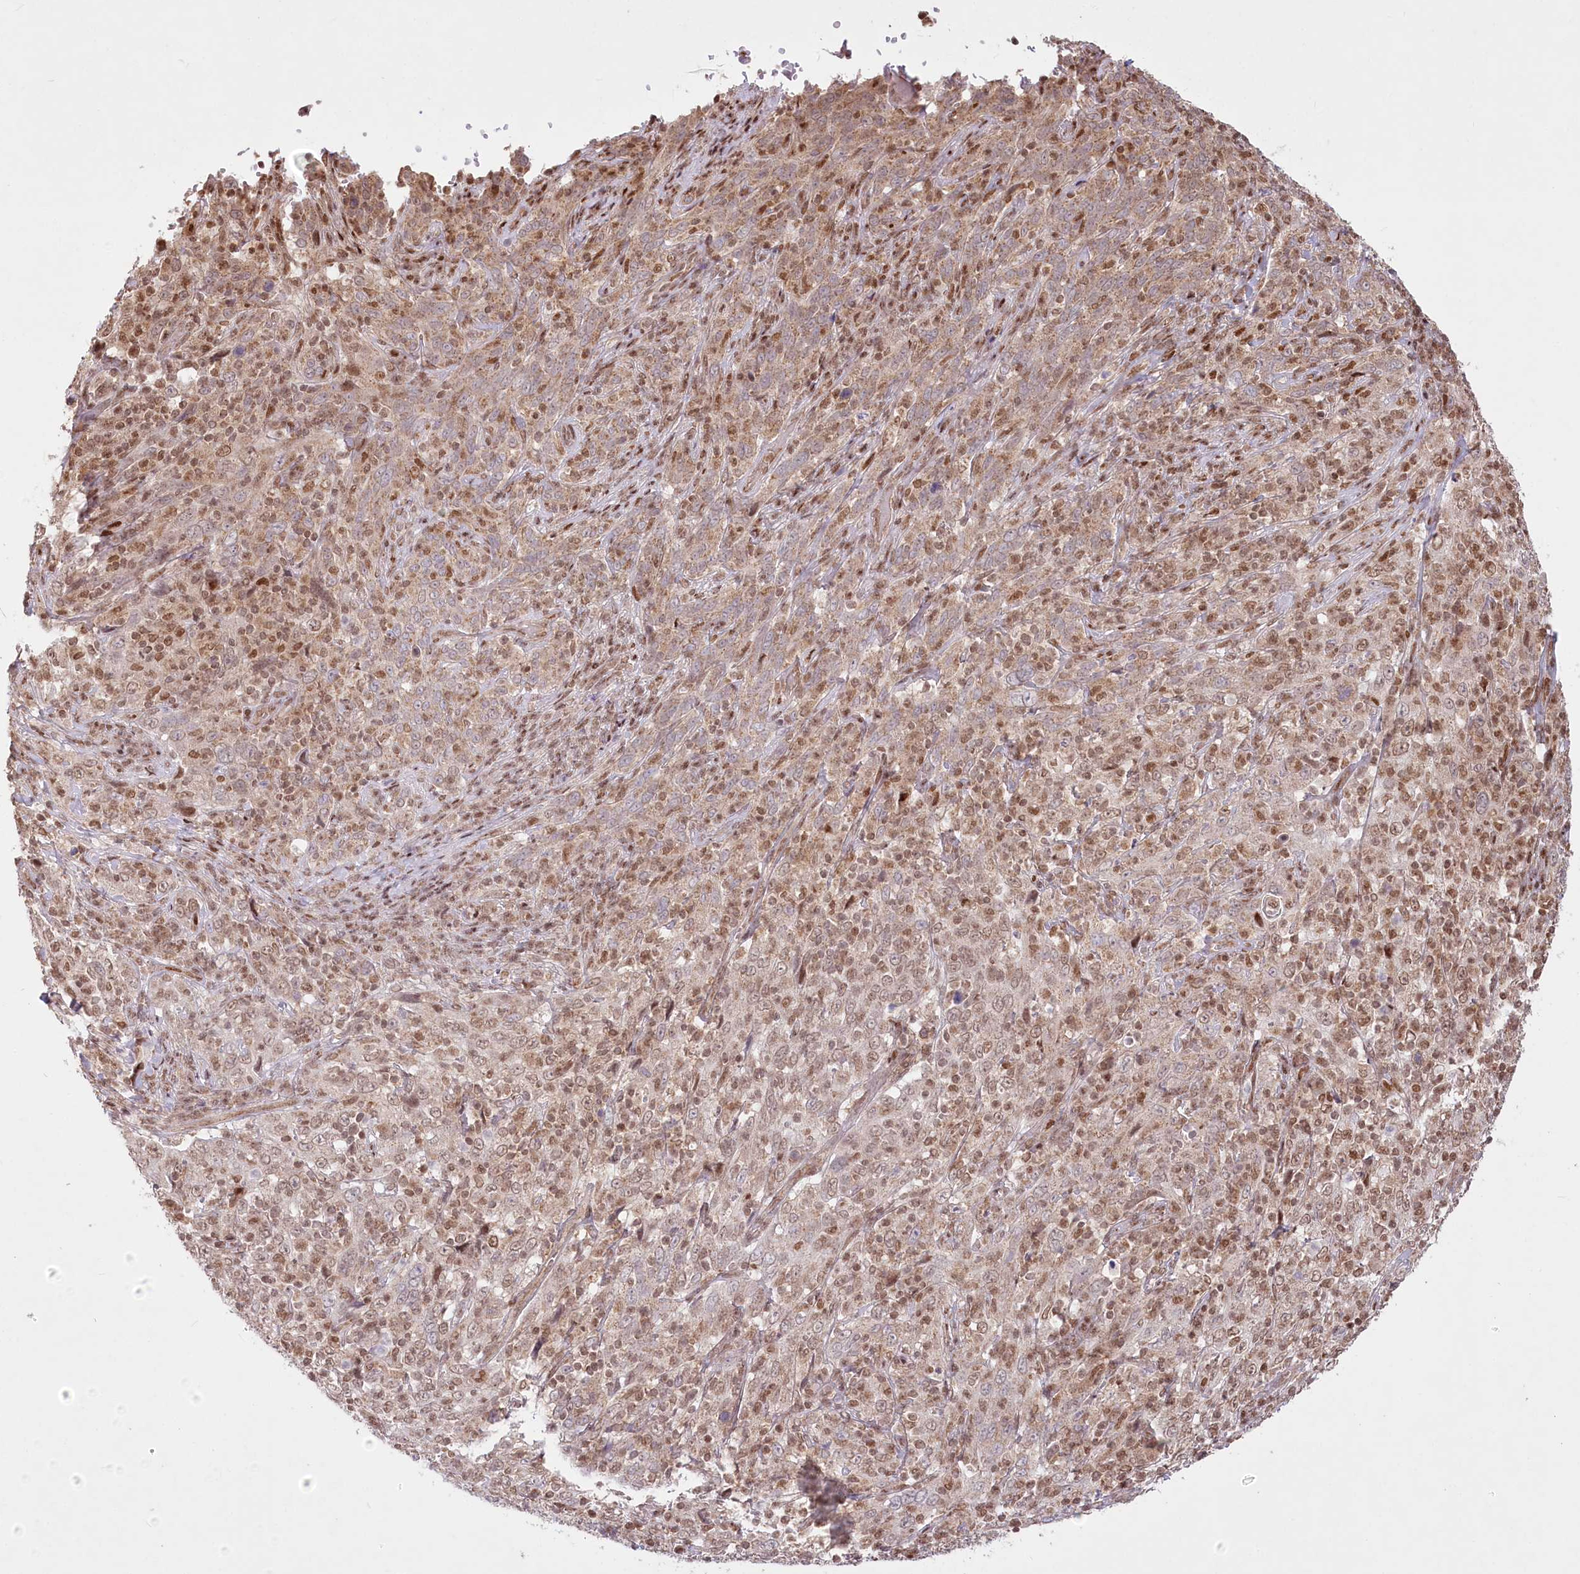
{"staining": {"intensity": "weak", "quantity": ">75%", "location": "cytoplasmic/membranous,nuclear"}, "tissue": "cervical cancer", "cell_type": "Tumor cells", "image_type": "cancer", "snomed": [{"axis": "morphology", "description": "Squamous cell carcinoma, NOS"}, {"axis": "topography", "description": "Cervix"}], "caption": "Weak cytoplasmic/membranous and nuclear staining is seen in about >75% of tumor cells in cervical cancer (squamous cell carcinoma).", "gene": "PYURF", "patient": {"sex": "female", "age": 46}}